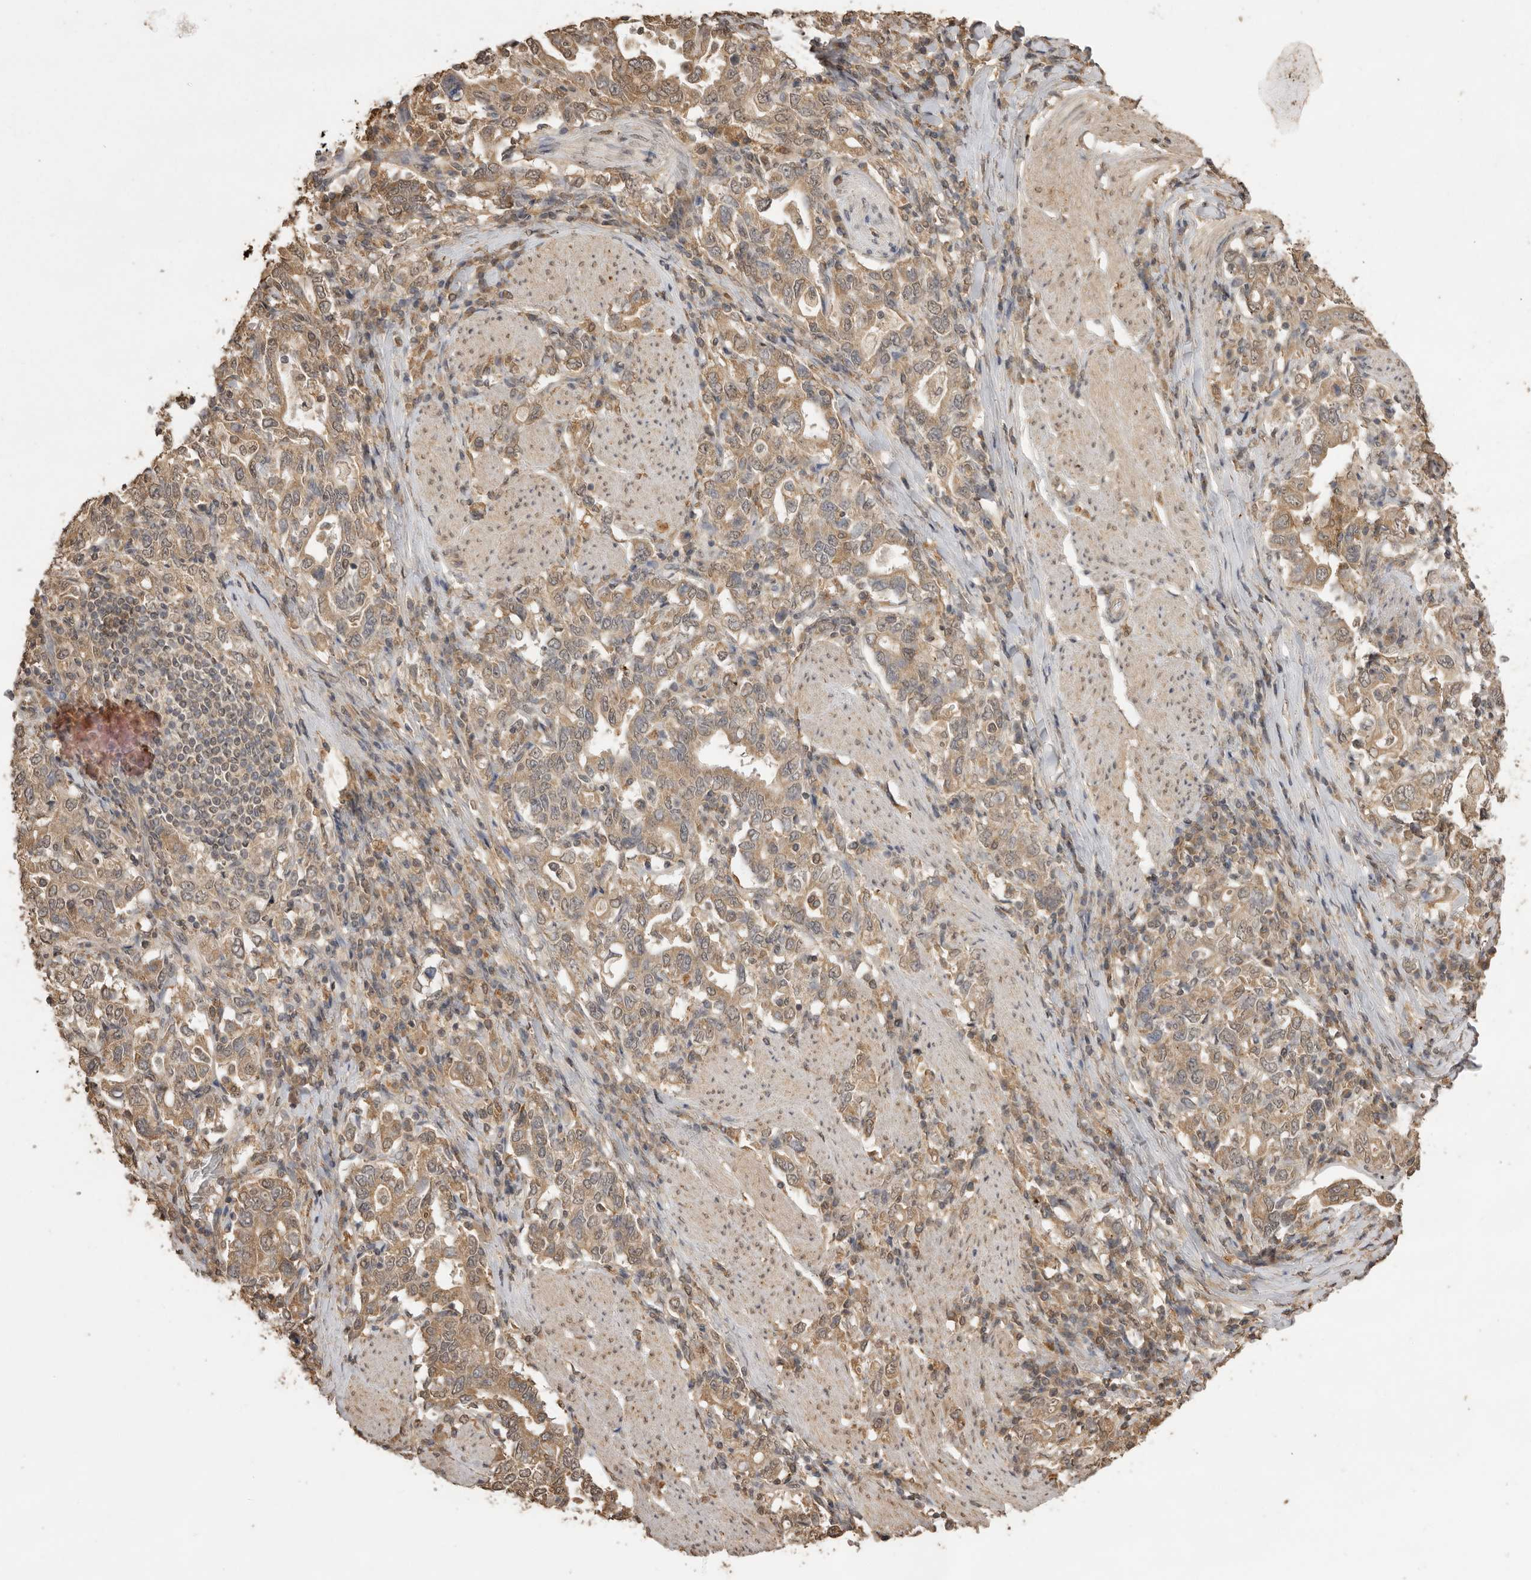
{"staining": {"intensity": "weak", "quantity": ">75%", "location": "cytoplasmic/membranous"}, "tissue": "stomach cancer", "cell_type": "Tumor cells", "image_type": "cancer", "snomed": [{"axis": "morphology", "description": "Adenocarcinoma, NOS"}, {"axis": "topography", "description": "Stomach, upper"}], "caption": "Protein staining of stomach cancer (adenocarcinoma) tissue reveals weak cytoplasmic/membranous positivity in about >75% of tumor cells.", "gene": "JAG2", "patient": {"sex": "male", "age": 62}}